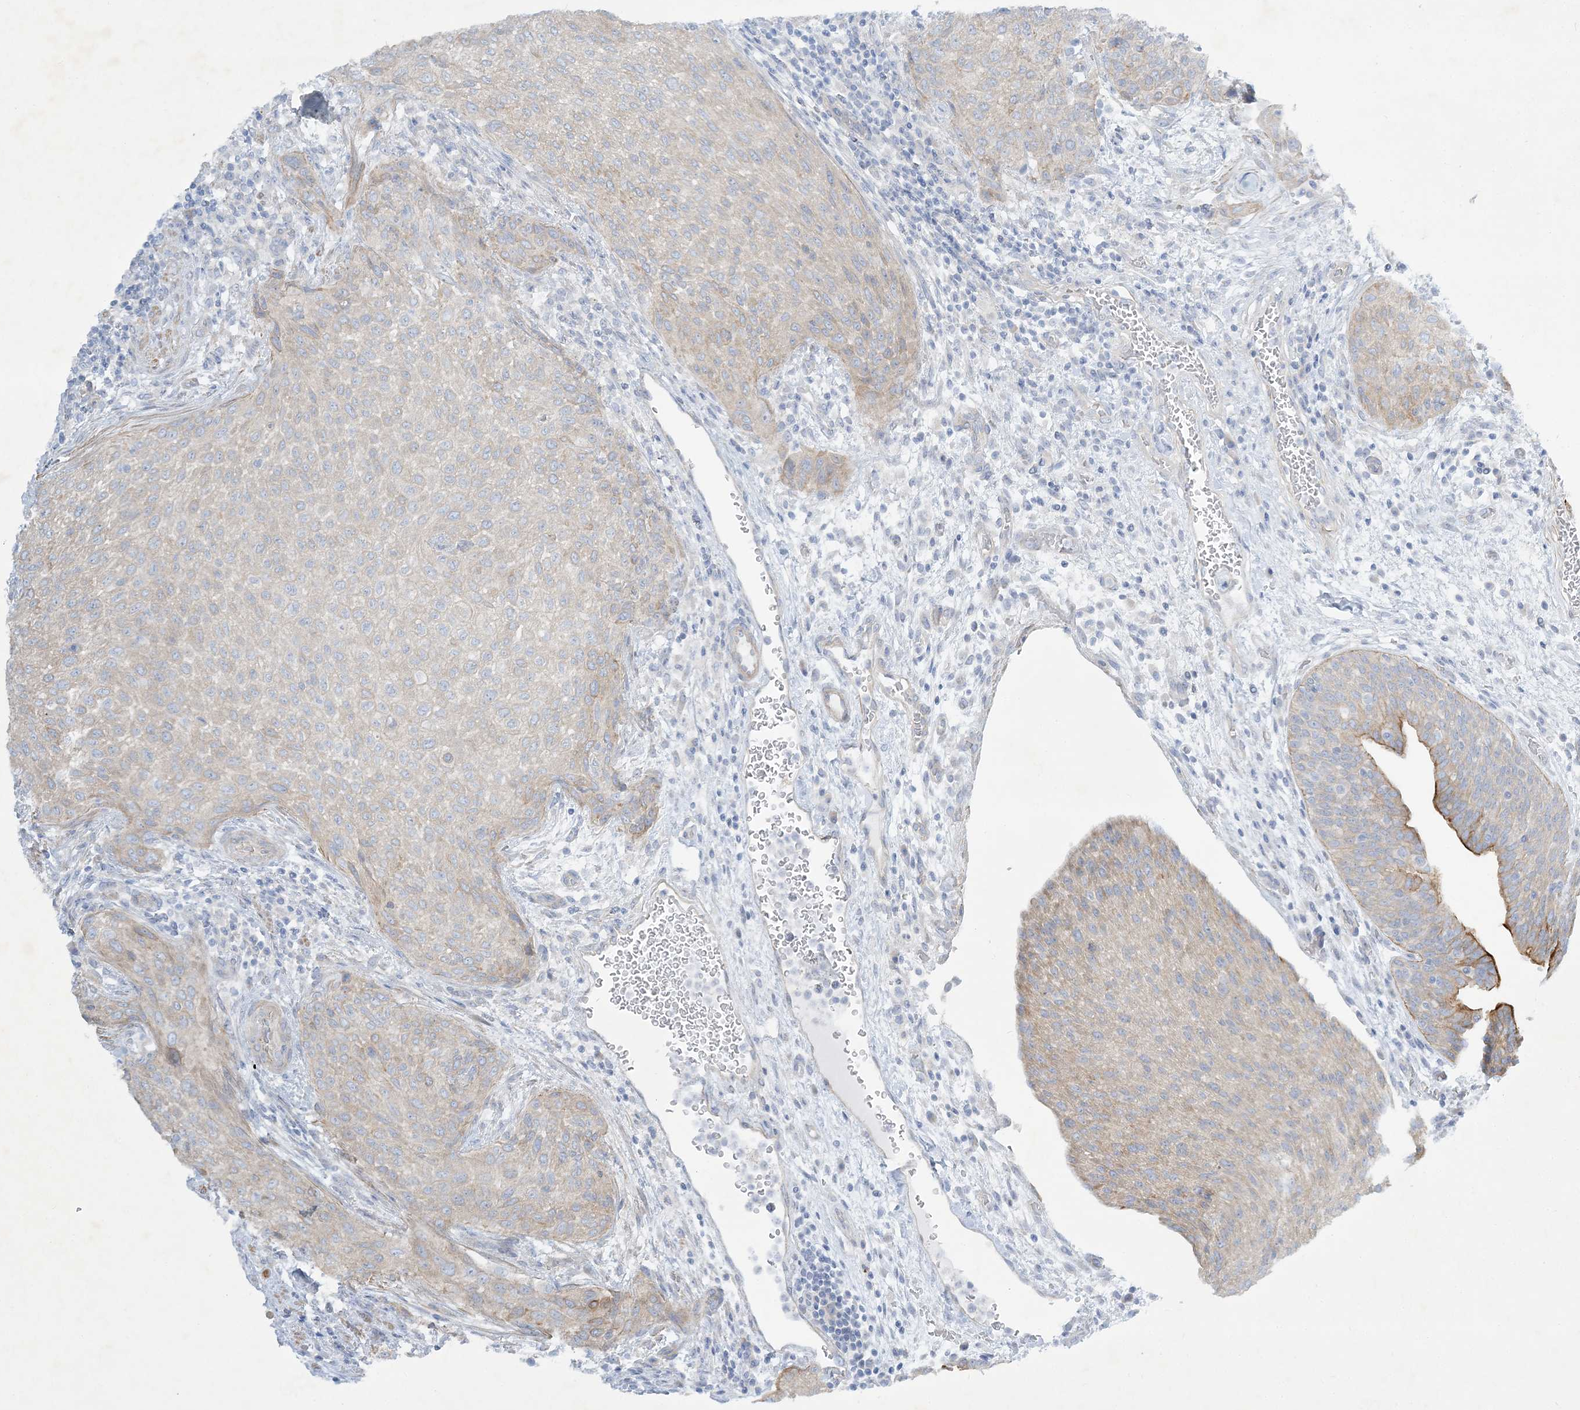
{"staining": {"intensity": "weak", "quantity": "25%-75%", "location": "cytoplasmic/membranous"}, "tissue": "urothelial cancer", "cell_type": "Tumor cells", "image_type": "cancer", "snomed": [{"axis": "morphology", "description": "Urothelial carcinoma, High grade"}, {"axis": "topography", "description": "Urinary bladder"}], "caption": "A photomicrograph of urothelial carcinoma (high-grade) stained for a protein reveals weak cytoplasmic/membranous brown staining in tumor cells.", "gene": "FARSB", "patient": {"sex": "male", "age": 35}}